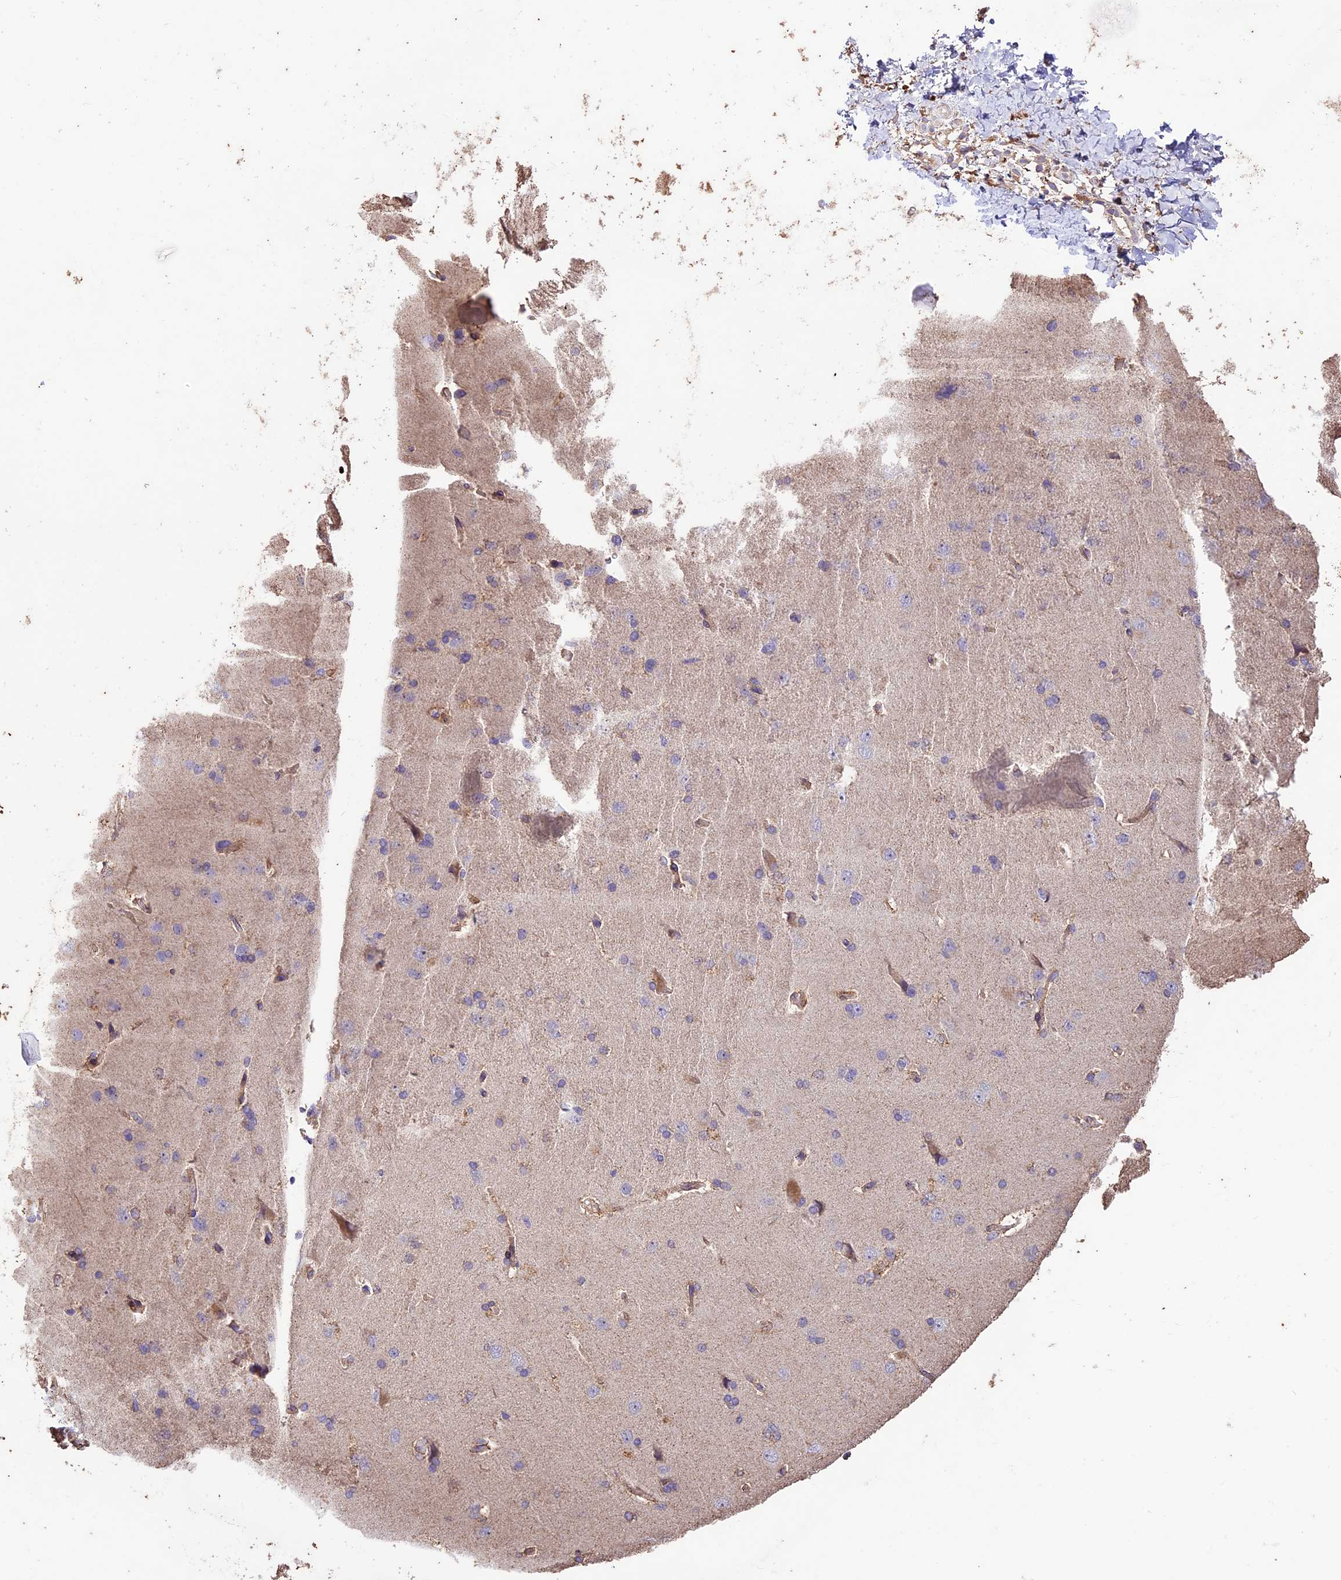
{"staining": {"intensity": "weak", "quantity": "25%-75%", "location": "cytoplasmic/membranous"}, "tissue": "cerebral cortex", "cell_type": "Endothelial cells", "image_type": "normal", "snomed": [{"axis": "morphology", "description": "Normal tissue, NOS"}, {"axis": "topography", "description": "Cerebral cortex"}], "caption": "Immunohistochemical staining of benign cerebral cortex demonstrates weak cytoplasmic/membranous protein staining in approximately 25%-75% of endothelial cells.", "gene": "CRLF1", "patient": {"sex": "male", "age": 62}}